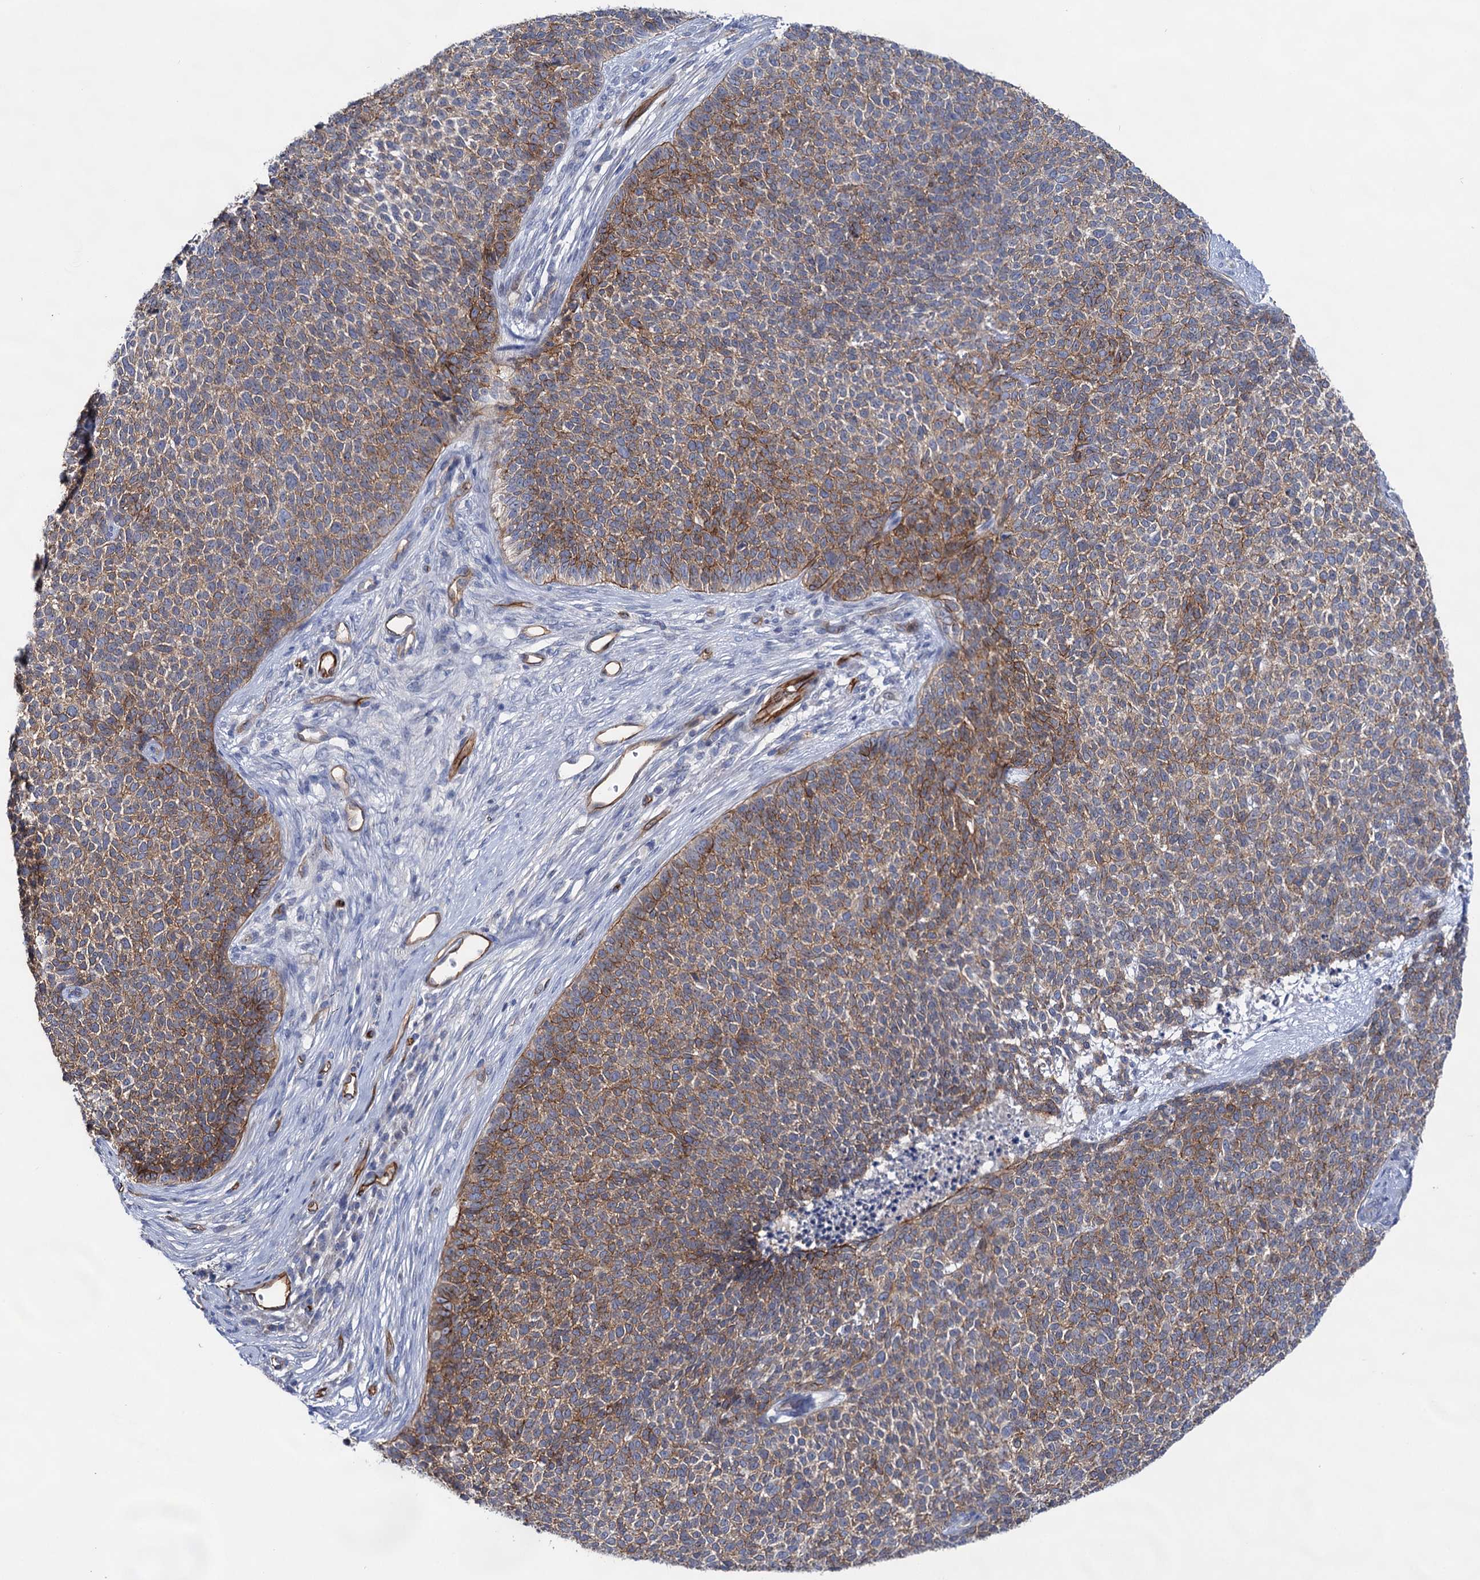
{"staining": {"intensity": "moderate", "quantity": ">75%", "location": "cytoplasmic/membranous"}, "tissue": "skin cancer", "cell_type": "Tumor cells", "image_type": "cancer", "snomed": [{"axis": "morphology", "description": "Basal cell carcinoma"}, {"axis": "topography", "description": "Skin"}], "caption": "Immunohistochemical staining of skin cancer (basal cell carcinoma) reveals moderate cytoplasmic/membranous protein expression in approximately >75% of tumor cells.", "gene": "ABLIM1", "patient": {"sex": "female", "age": 84}}